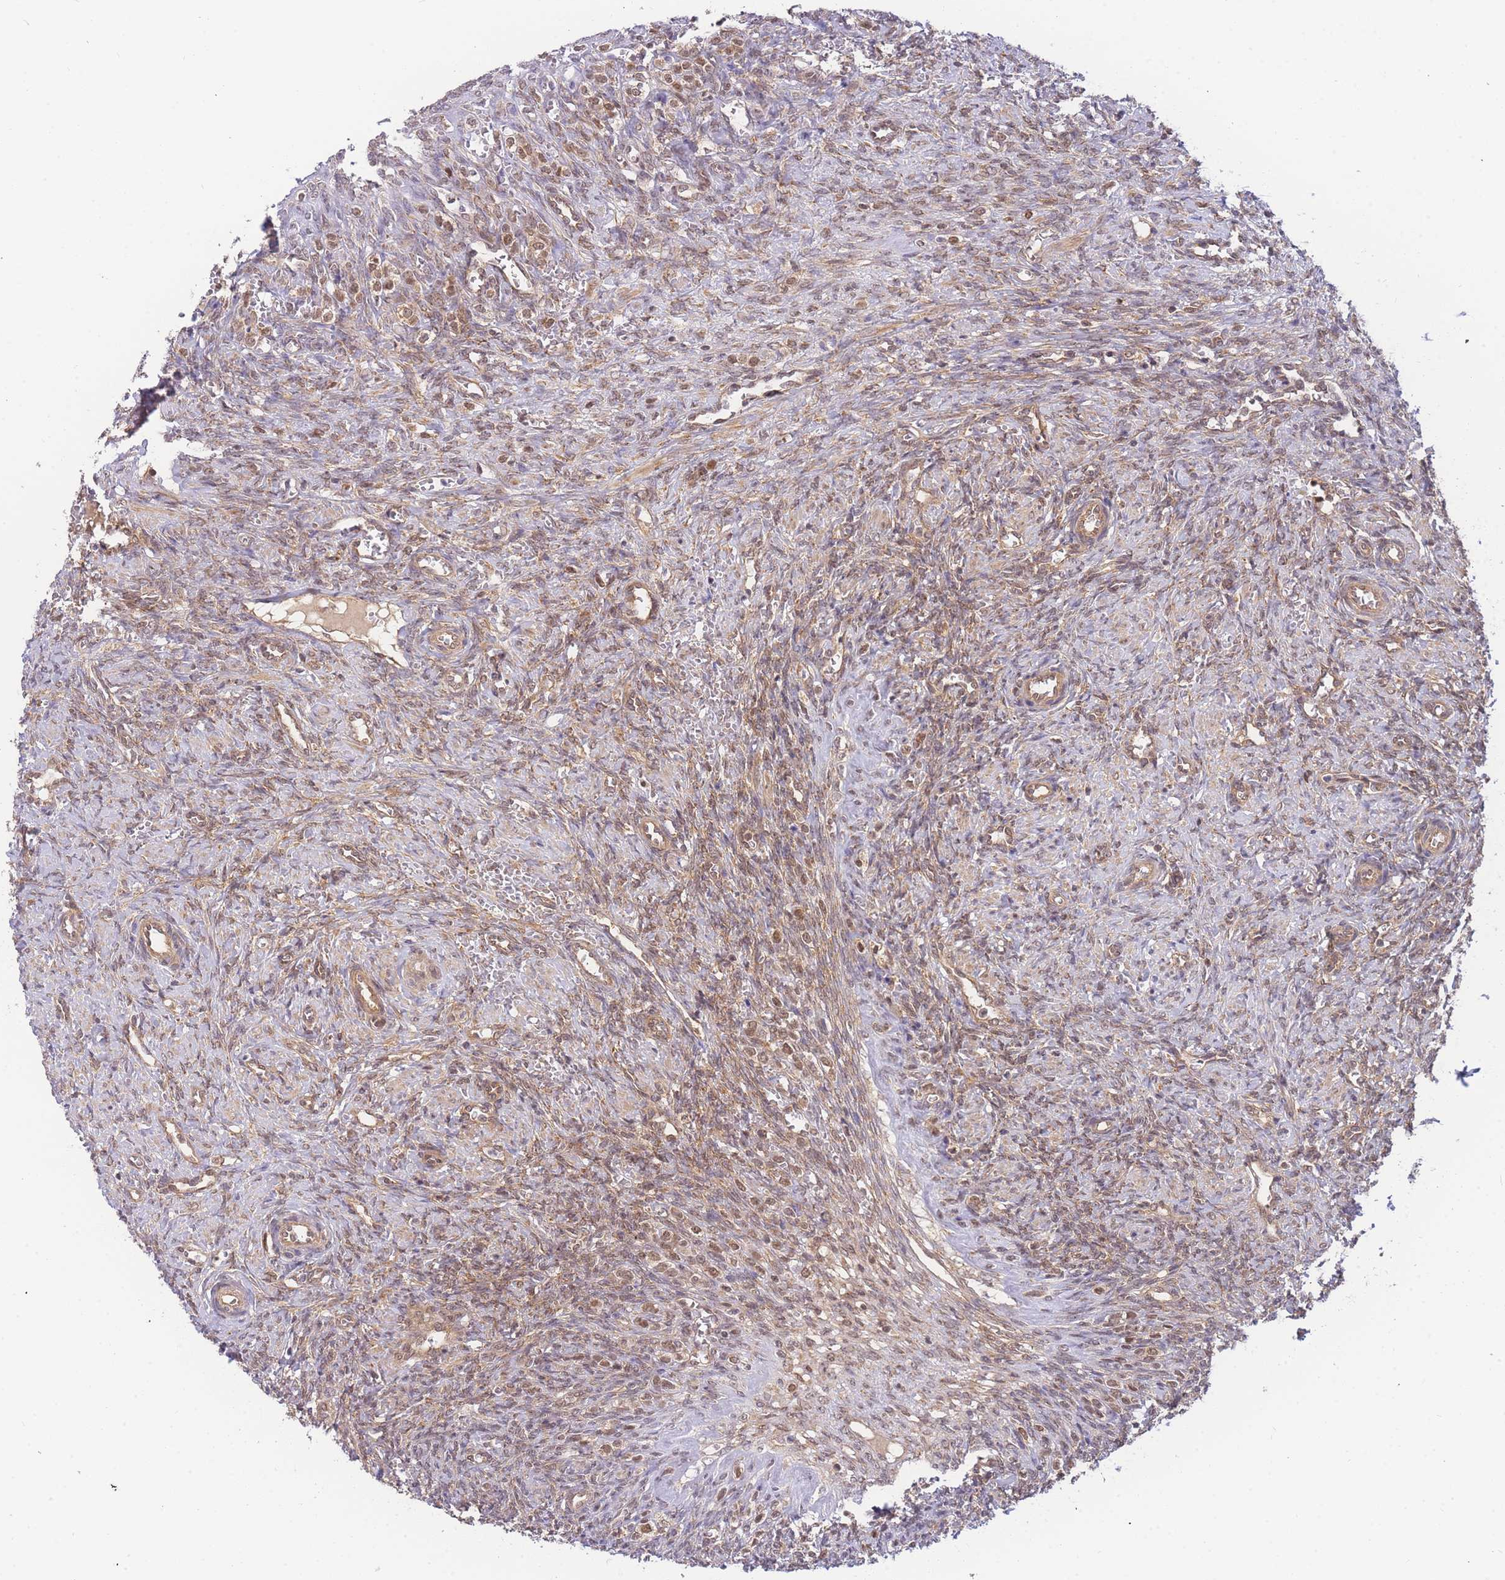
{"staining": {"intensity": "moderate", "quantity": ">75%", "location": "cytoplasmic/membranous,nuclear"}, "tissue": "ovary", "cell_type": "Follicle cells", "image_type": "normal", "snomed": [{"axis": "morphology", "description": "Normal tissue, NOS"}, {"axis": "topography", "description": "Ovary"}], "caption": "An image showing moderate cytoplasmic/membranous,nuclear staining in about >75% of follicle cells in benign ovary, as visualized by brown immunohistochemical staining.", "gene": "KIAA1191", "patient": {"sex": "female", "age": 41}}